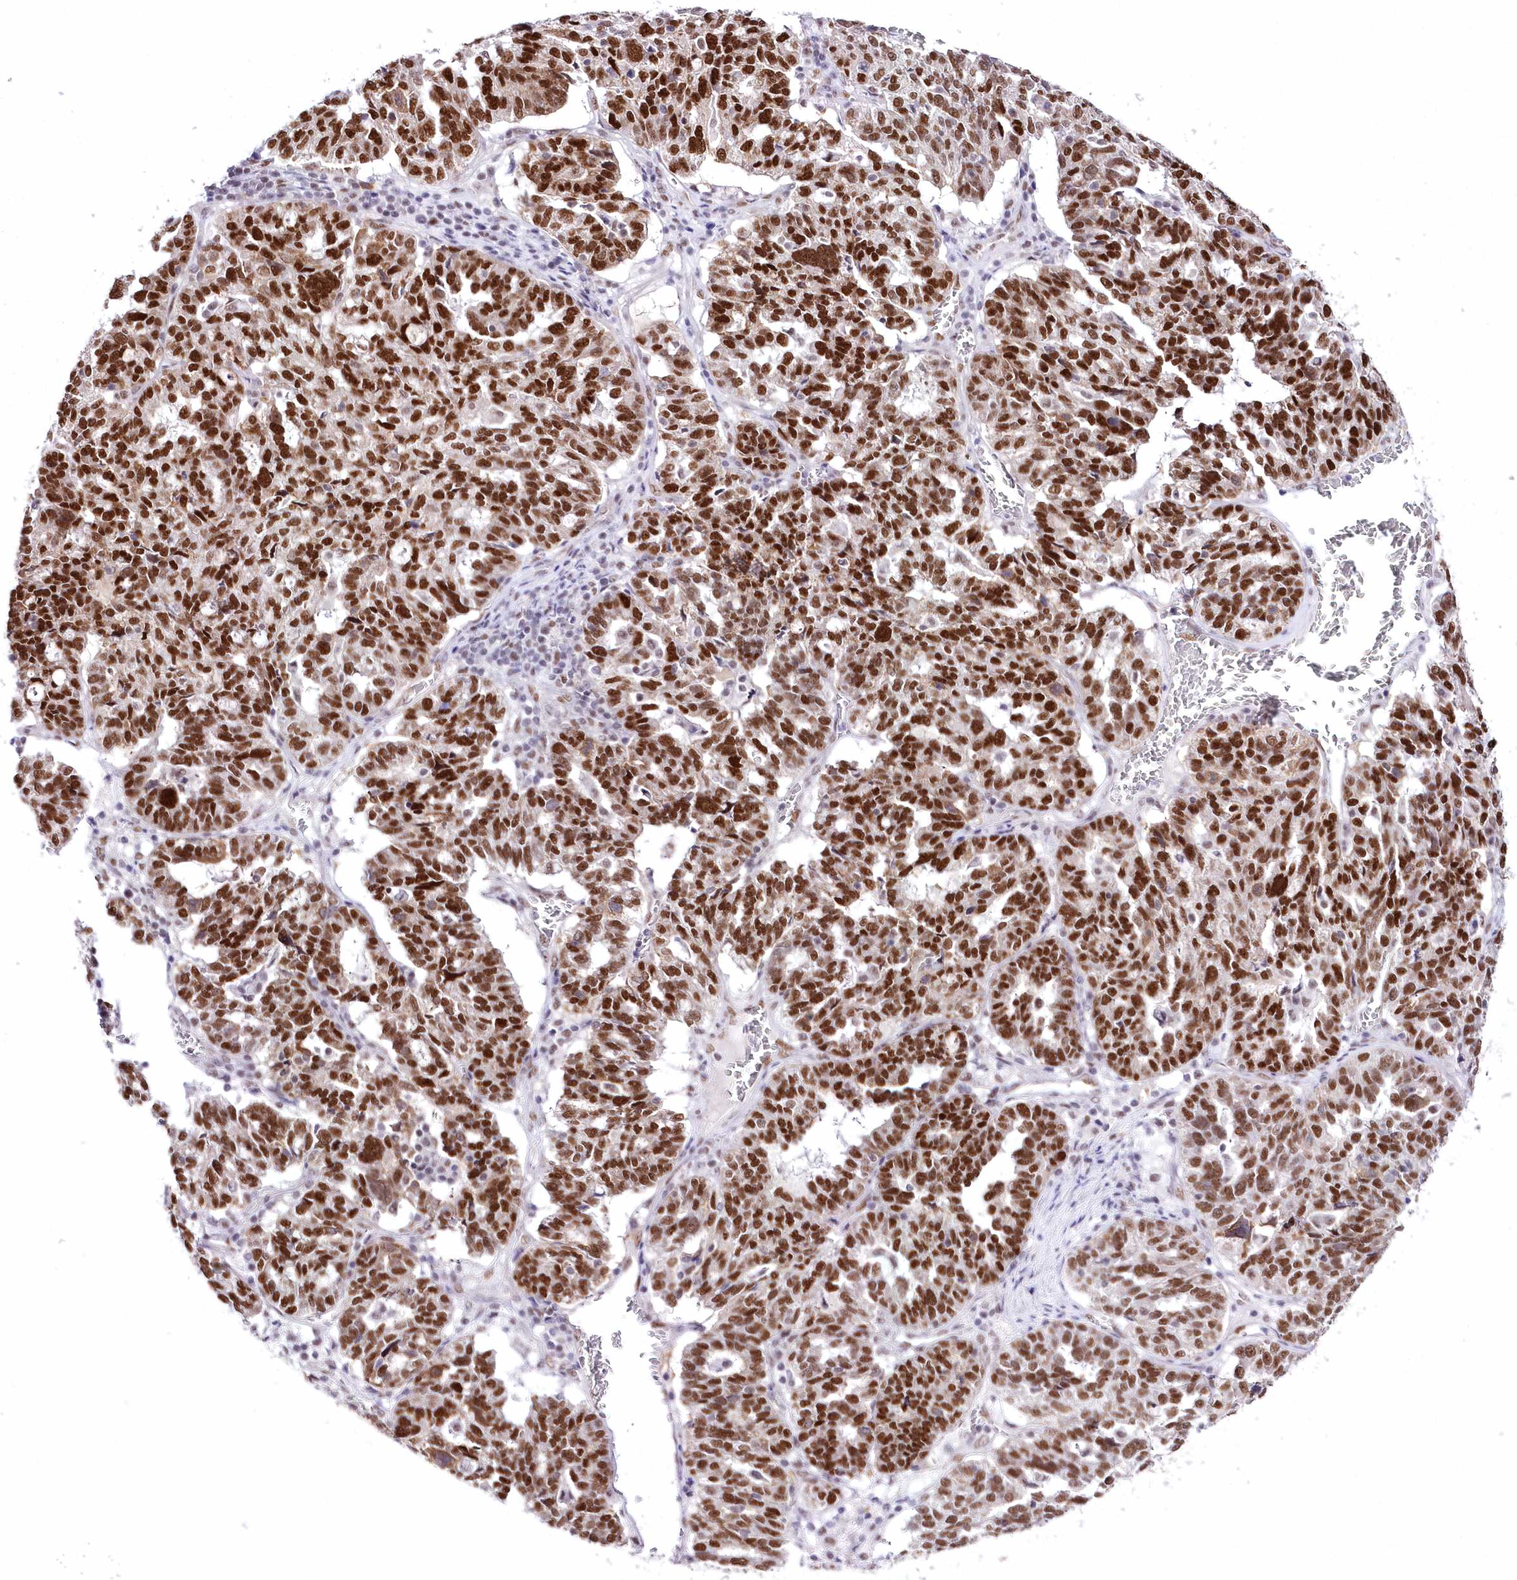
{"staining": {"intensity": "strong", "quantity": ">75%", "location": "nuclear"}, "tissue": "ovarian cancer", "cell_type": "Tumor cells", "image_type": "cancer", "snomed": [{"axis": "morphology", "description": "Cystadenocarcinoma, serous, NOS"}, {"axis": "topography", "description": "Ovary"}], "caption": "Immunohistochemistry (IHC) of ovarian serous cystadenocarcinoma displays high levels of strong nuclear staining in about >75% of tumor cells.", "gene": "NSUN2", "patient": {"sex": "female", "age": 59}}